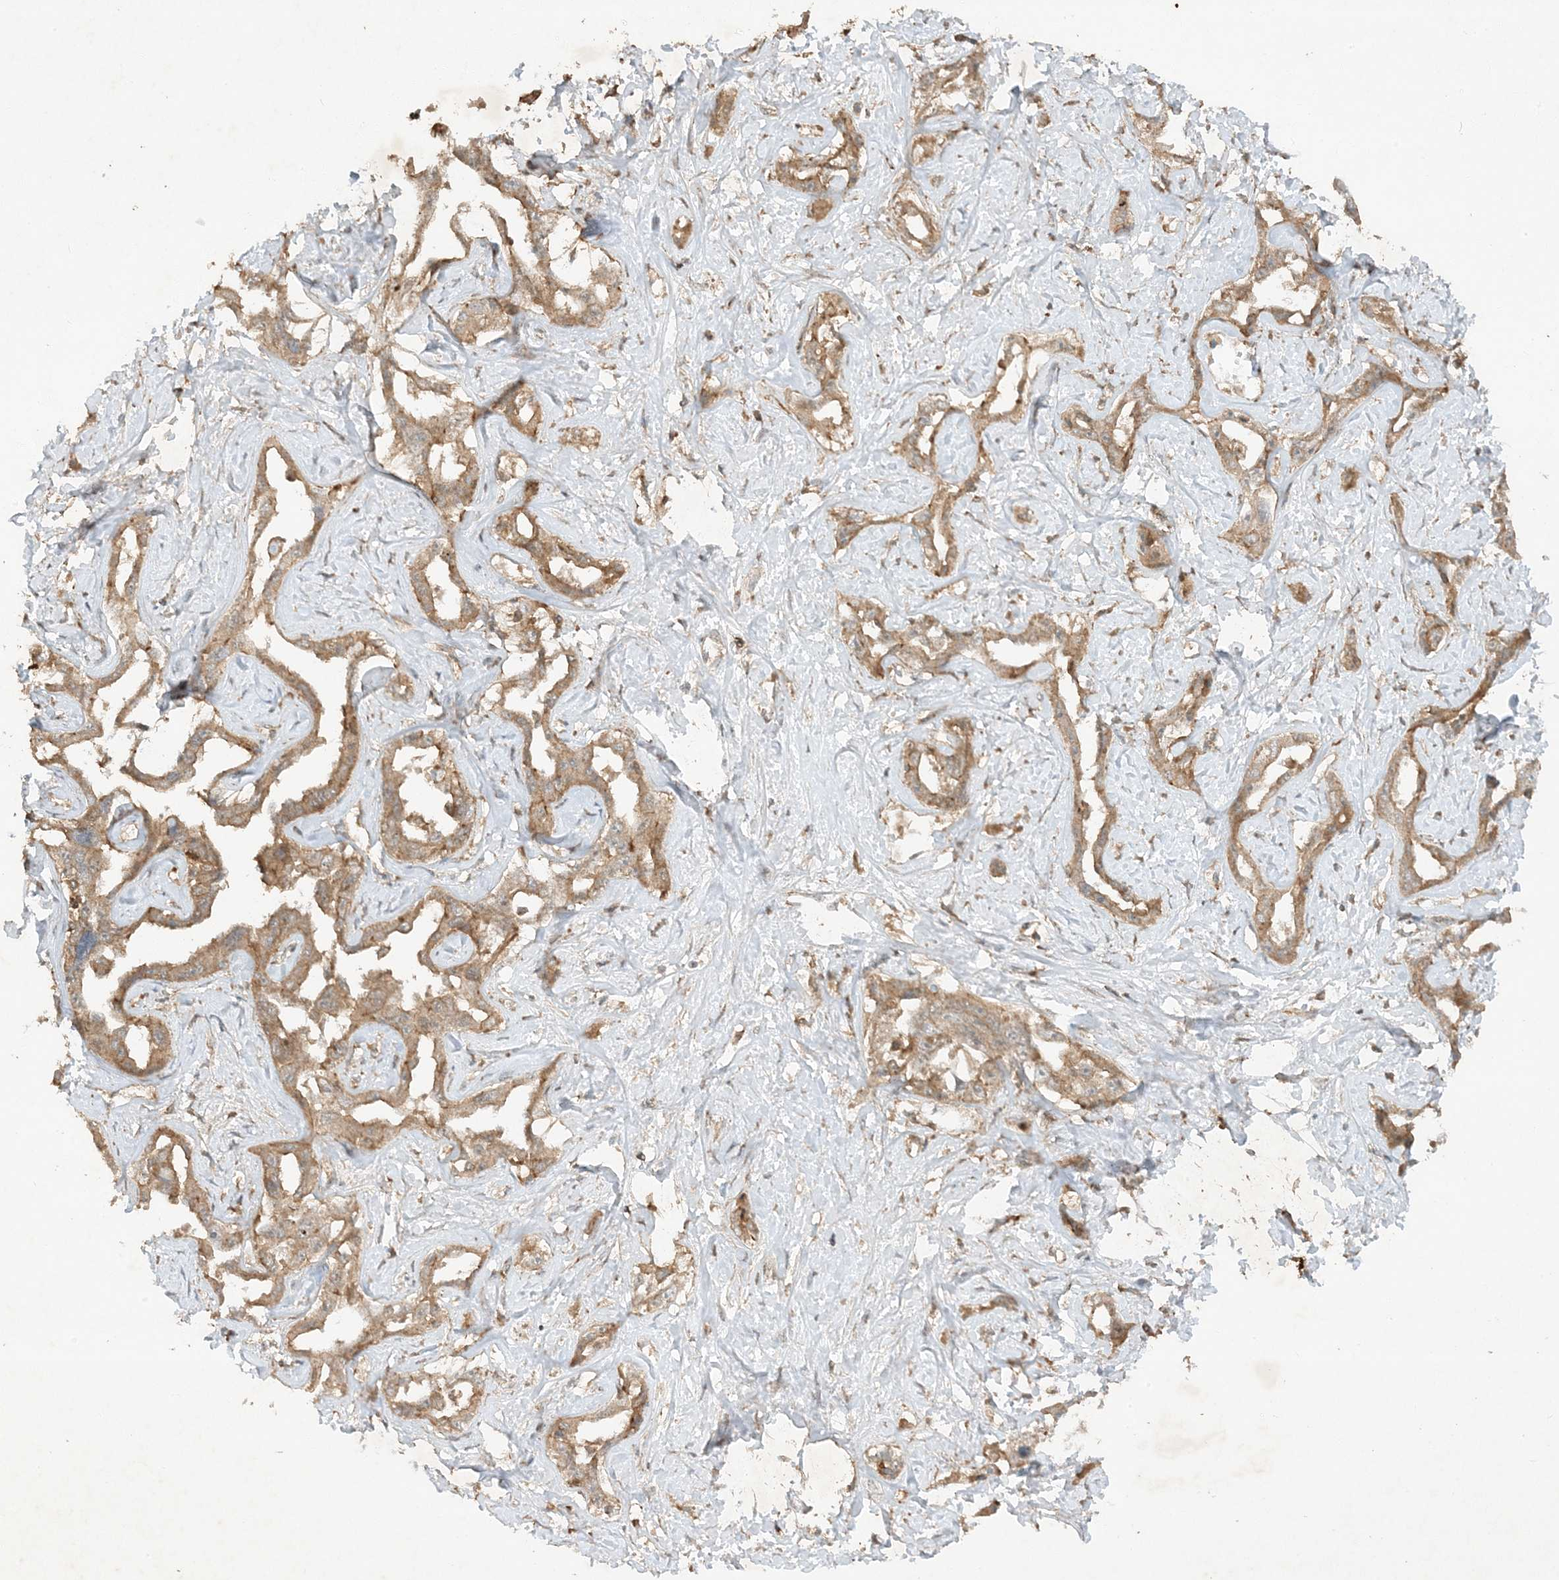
{"staining": {"intensity": "weak", "quantity": ">75%", "location": "cytoplasmic/membranous"}, "tissue": "liver cancer", "cell_type": "Tumor cells", "image_type": "cancer", "snomed": [{"axis": "morphology", "description": "Cholangiocarcinoma"}, {"axis": "topography", "description": "Liver"}], "caption": "Approximately >75% of tumor cells in human cholangiocarcinoma (liver) reveal weak cytoplasmic/membranous protein staining as visualized by brown immunohistochemical staining.", "gene": "XRN1", "patient": {"sex": "male", "age": 59}}